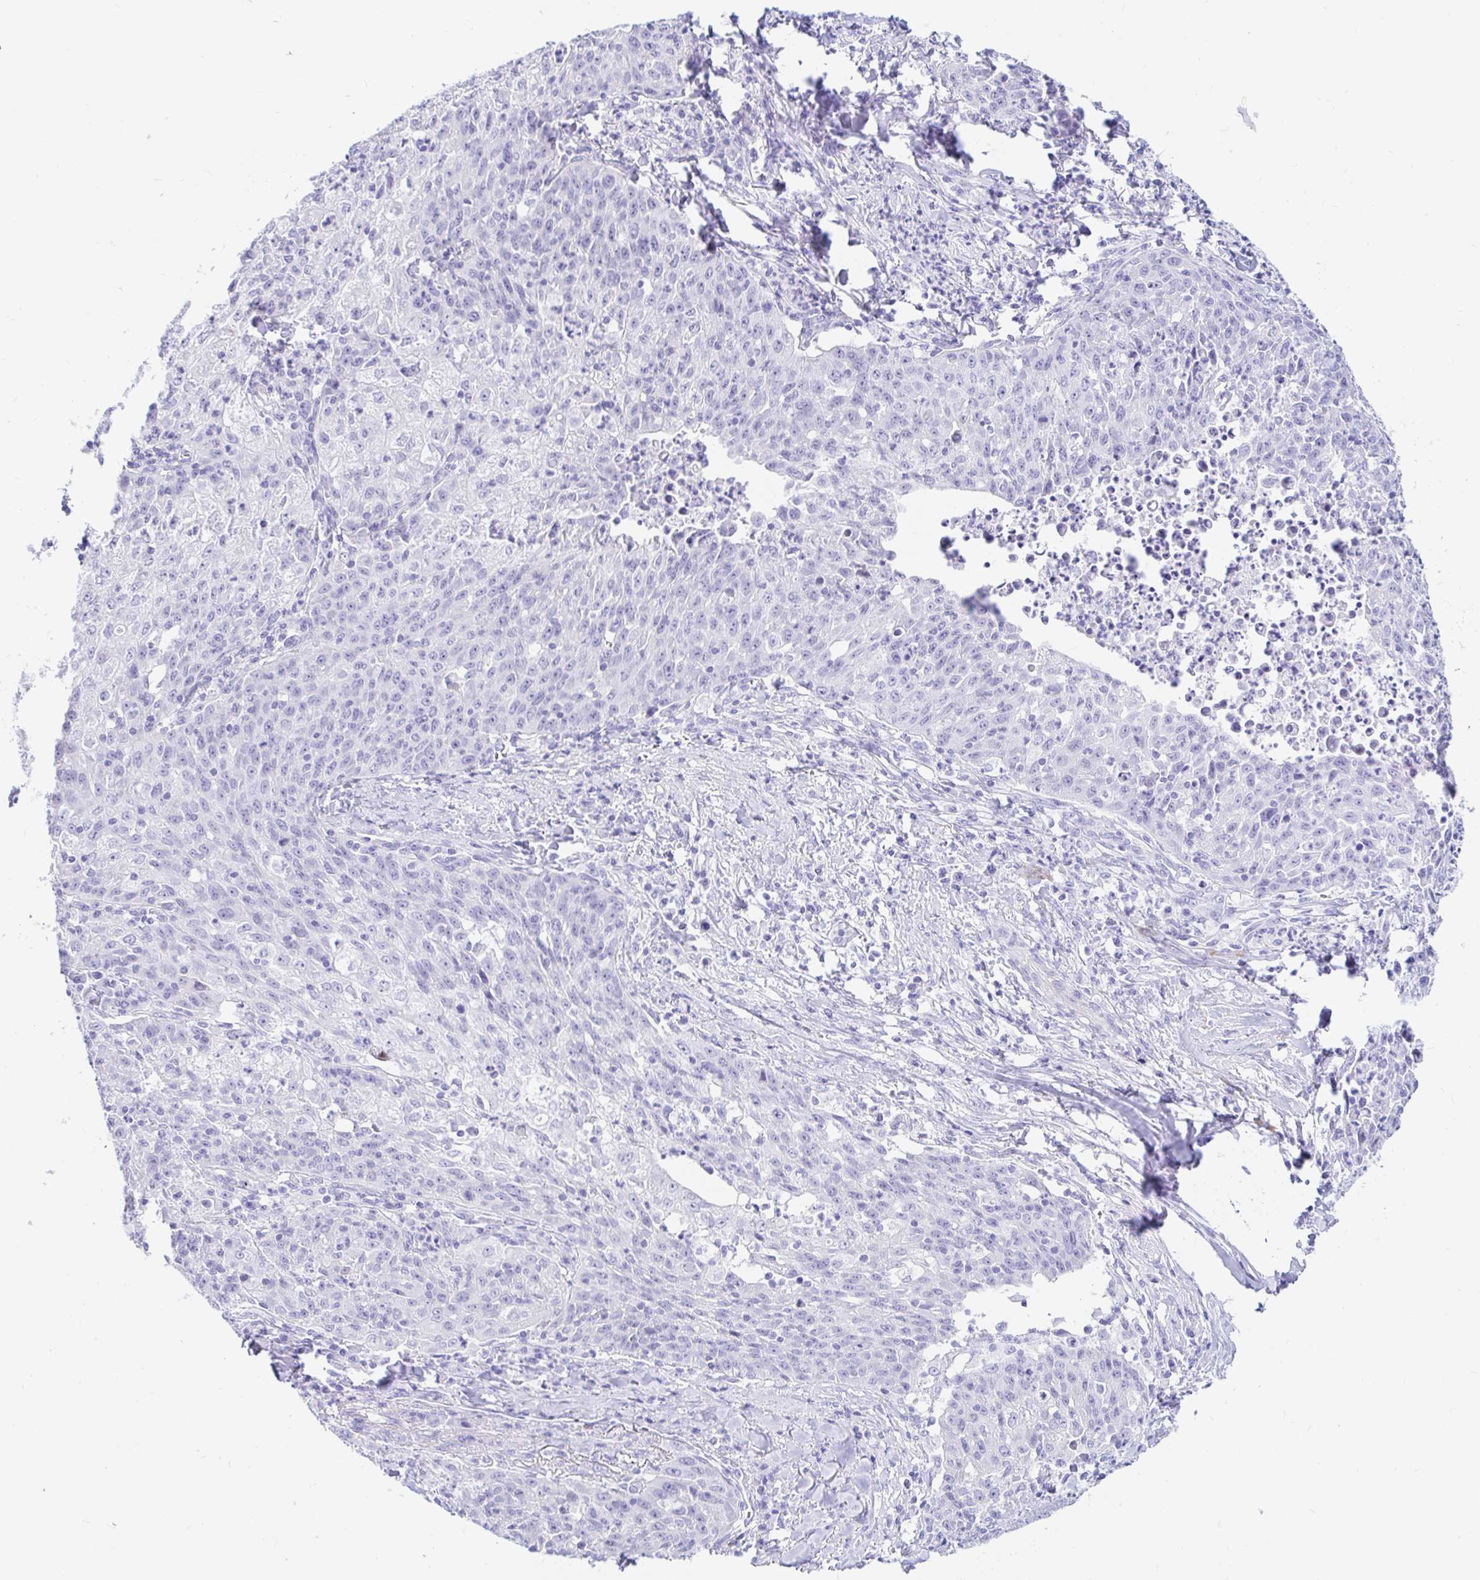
{"staining": {"intensity": "negative", "quantity": "none", "location": "none"}, "tissue": "lung cancer", "cell_type": "Tumor cells", "image_type": "cancer", "snomed": [{"axis": "morphology", "description": "Squamous cell carcinoma, NOS"}, {"axis": "morphology", "description": "Squamous cell carcinoma, metastatic, NOS"}, {"axis": "topography", "description": "Bronchus"}, {"axis": "topography", "description": "Lung"}], "caption": "This is an IHC photomicrograph of metastatic squamous cell carcinoma (lung). There is no staining in tumor cells.", "gene": "PPP1R1B", "patient": {"sex": "male", "age": 62}}